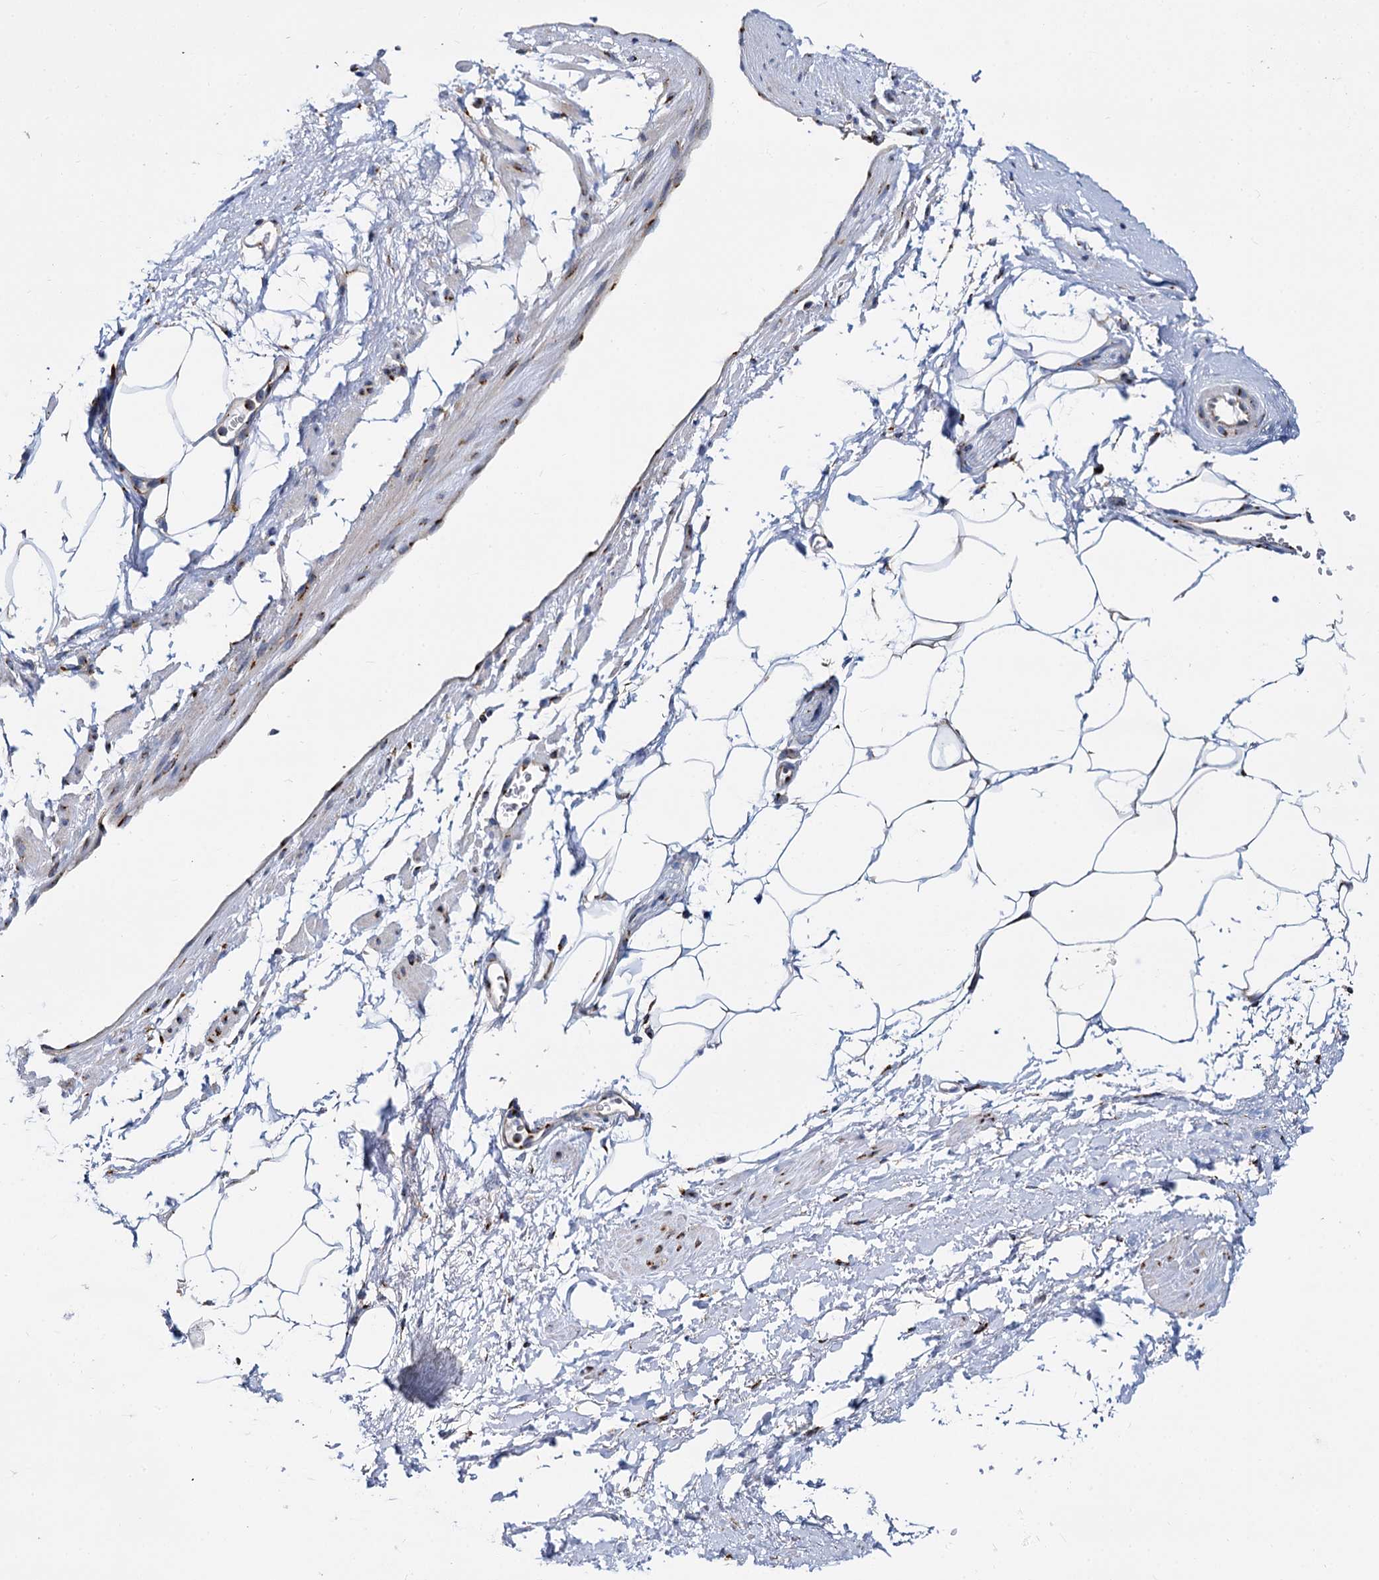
{"staining": {"intensity": "negative", "quantity": "none", "location": "none"}, "tissue": "adipose tissue", "cell_type": "Adipocytes", "image_type": "normal", "snomed": [{"axis": "morphology", "description": "Normal tissue, NOS"}, {"axis": "morphology", "description": "Adenocarcinoma, Low grade"}, {"axis": "topography", "description": "Prostate"}, {"axis": "topography", "description": "Peripheral nerve tissue"}], "caption": "IHC micrograph of benign human adipose tissue stained for a protein (brown), which shows no staining in adipocytes.", "gene": "SUPT20H", "patient": {"sex": "male", "age": 63}}